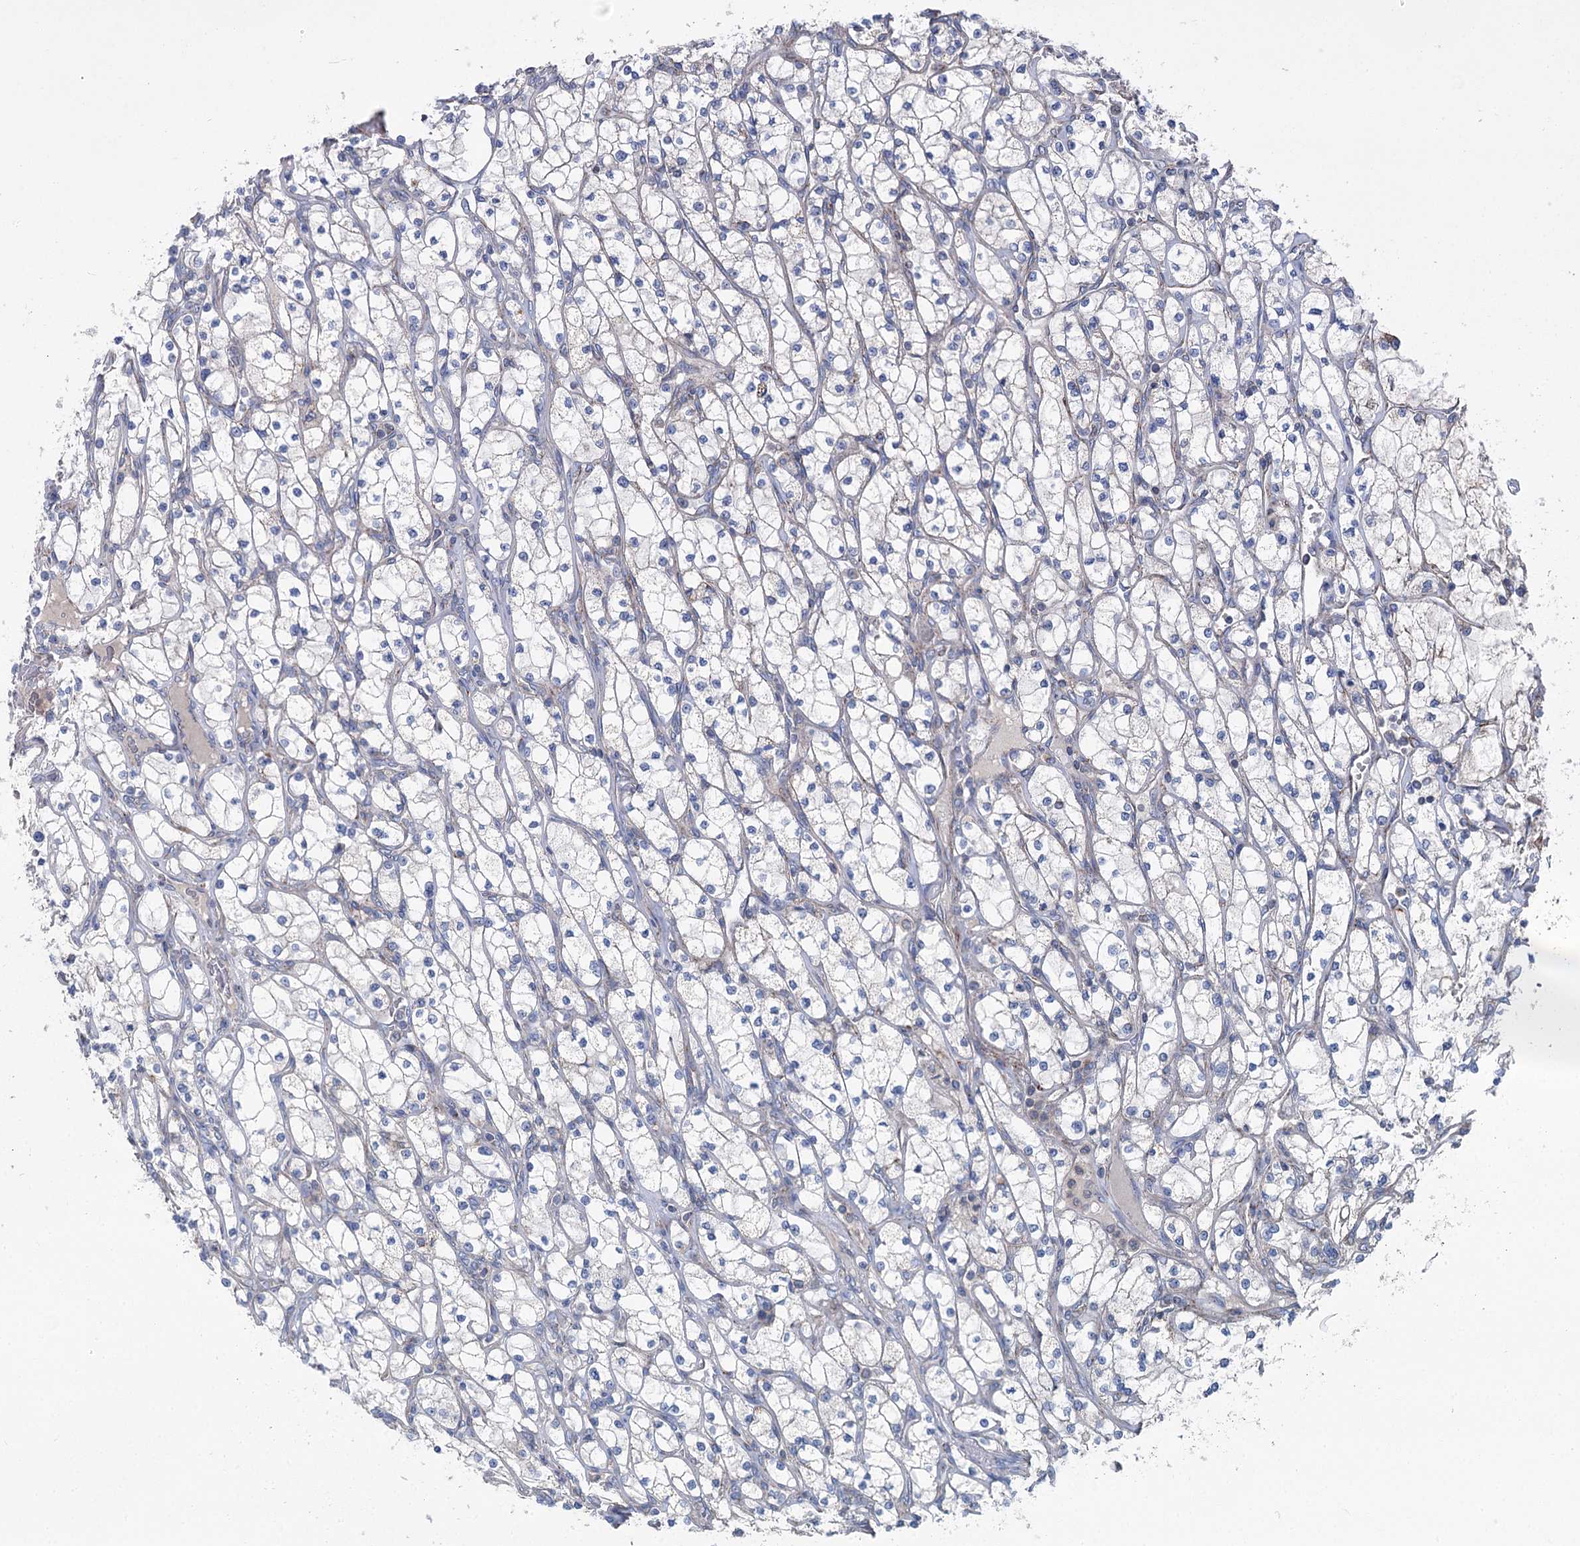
{"staining": {"intensity": "negative", "quantity": "none", "location": "none"}, "tissue": "renal cancer", "cell_type": "Tumor cells", "image_type": "cancer", "snomed": [{"axis": "morphology", "description": "Adenocarcinoma, NOS"}, {"axis": "topography", "description": "Kidney"}], "caption": "Micrograph shows no significant protein positivity in tumor cells of adenocarcinoma (renal).", "gene": "MARK2", "patient": {"sex": "male", "age": 80}}